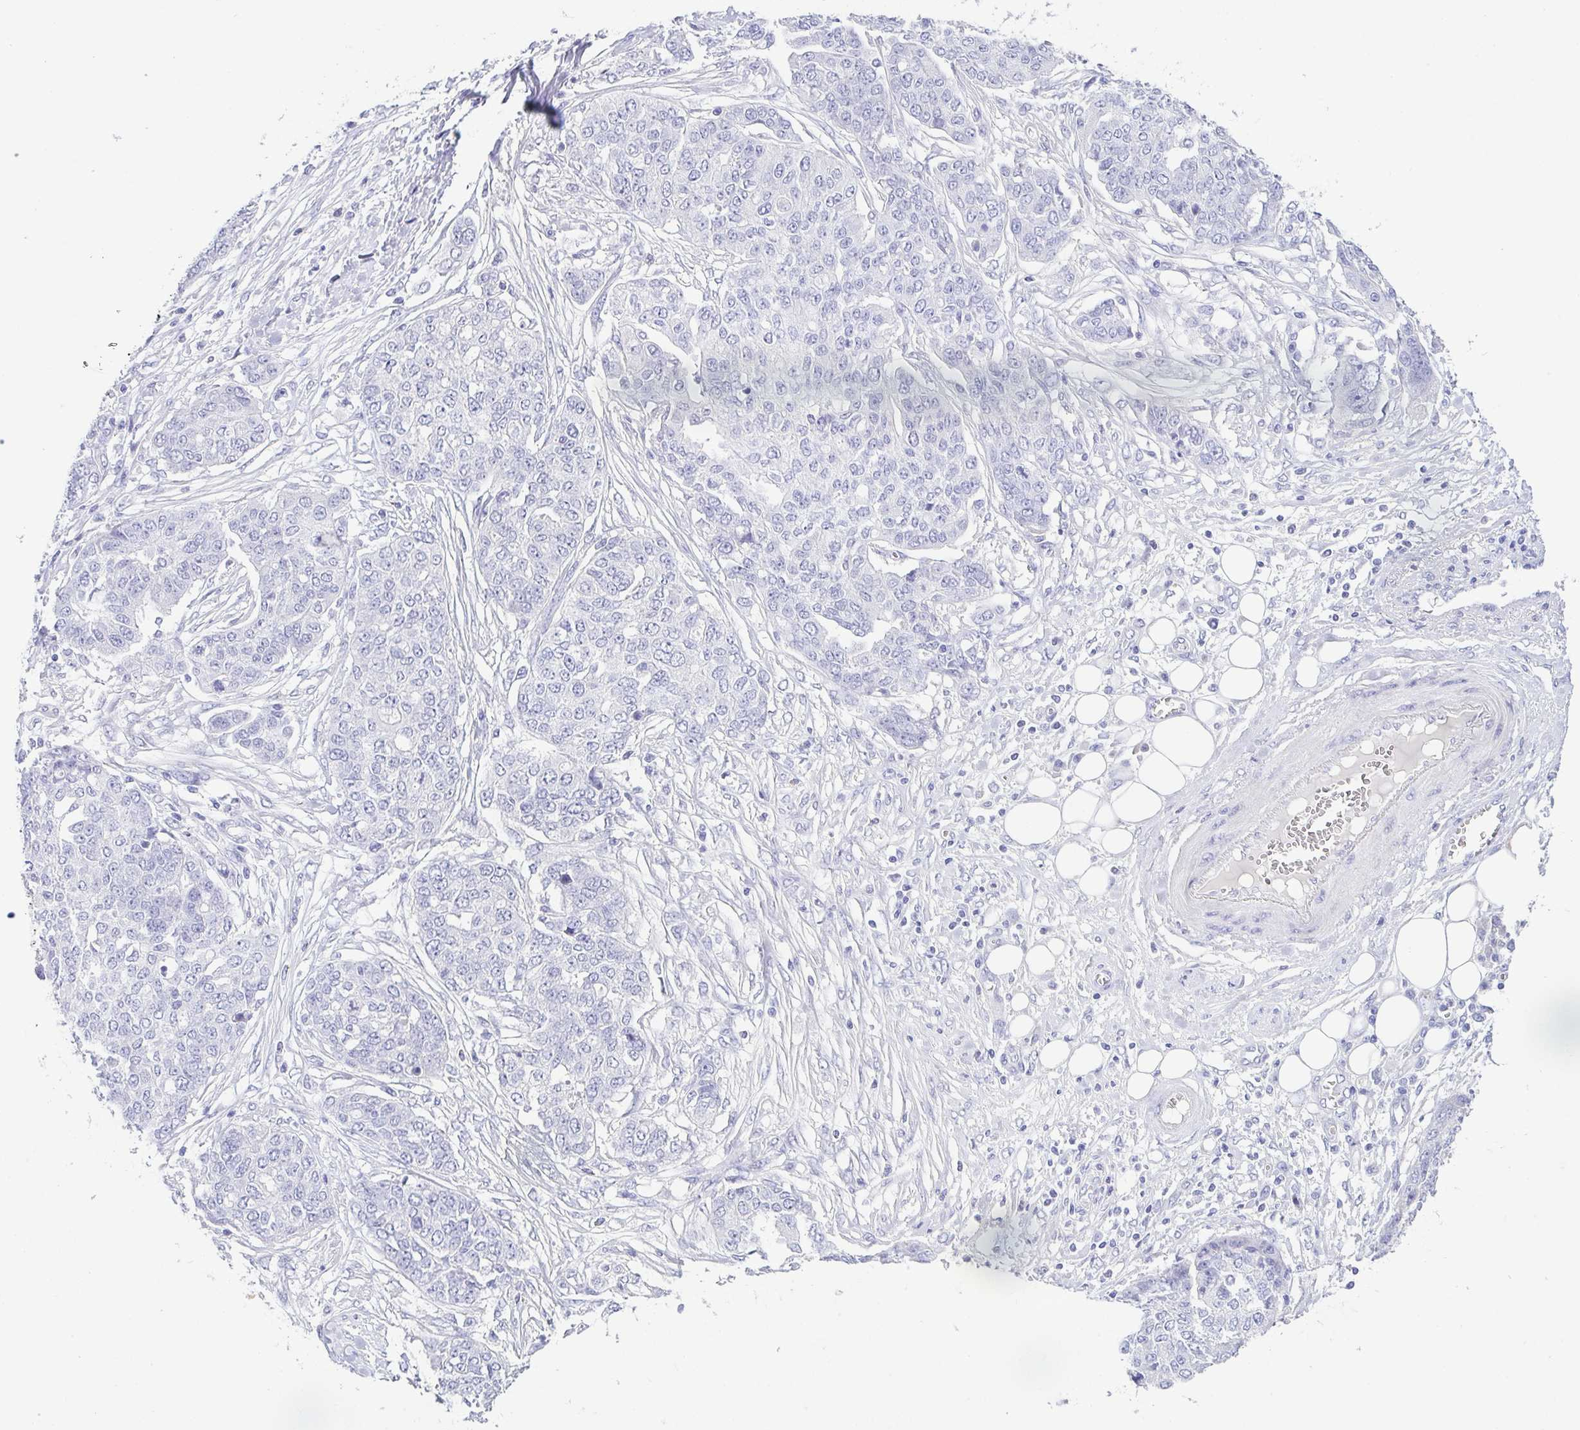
{"staining": {"intensity": "negative", "quantity": "none", "location": "none"}, "tissue": "ovarian cancer", "cell_type": "Tumor cells", "image_type": "cancer", "snomed": [{"axis": "morphology", "description": "Cystadenocarcinoma, serous, NOS"}, {"axis": "topography", "description": "Soft tissue"}, {"axis": "topography", "description": "Ovary"}], "caption": "DAB immunohistochemical staining of ovarian cancer (serous cystadenocarcinoma) shows no significant staining in tumor cells.", "gene": "HAPLN2", "patient": {"sex": "female", "age": 57}}